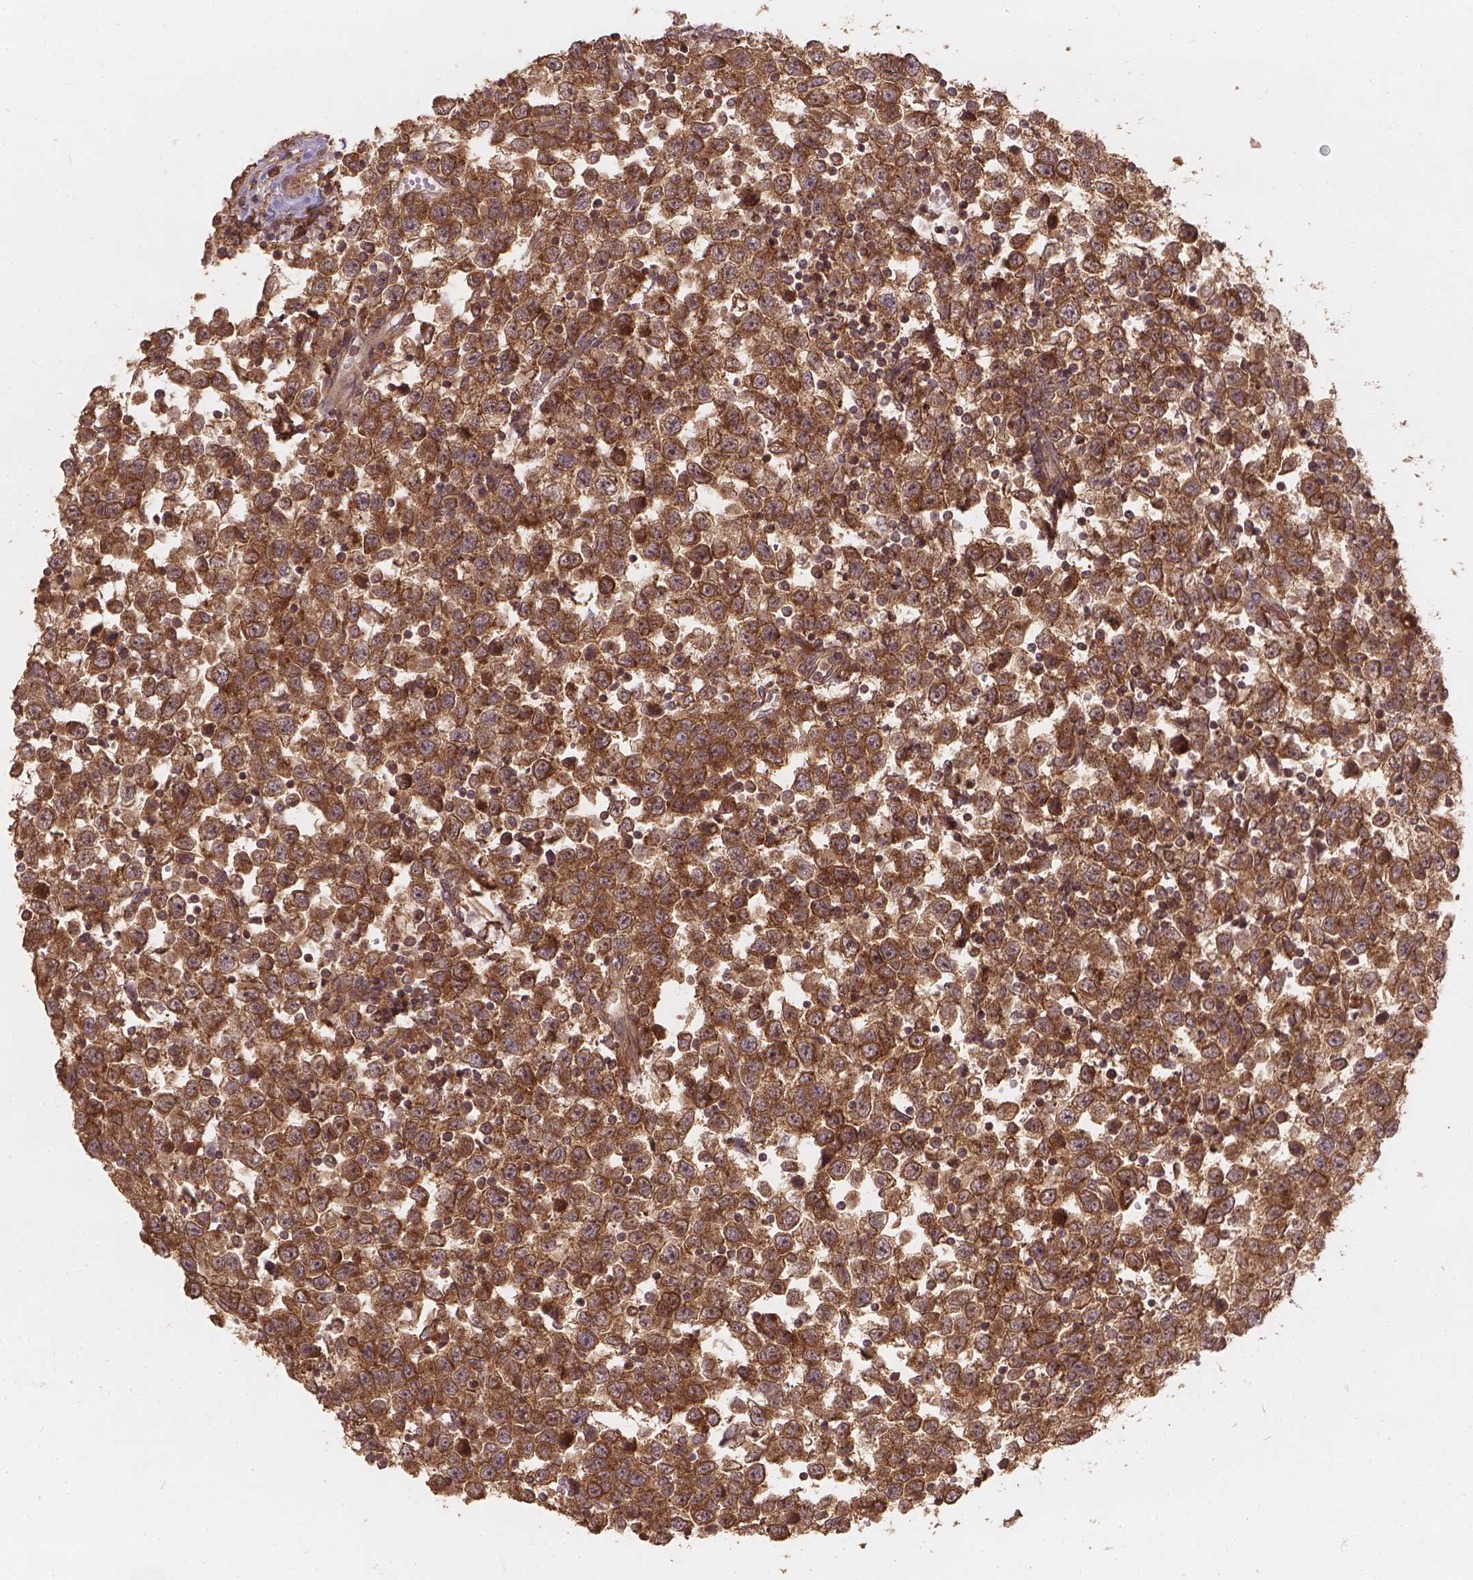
{"staining": {"intensity": "moderate", "quantity": ">75%", "location": "cytoplasmic/membranous"}, "tissue": "testis cancer", "cell_type": "Tumor cells", "image_type": "cancer", "snomed": [{"axis": "morphology", "description": "Seminoma, NOS"}, {"axis": "topography", "description": "Testis"}], "caption": "A micrograph of human testis cancer stained for a protein exhibits moderate cytoplasmic/membranous brown staining in tumor cells. Ihc stains the protein in brown and the nuclei are stained blue.", "gene": "XPR1", "patient": {"sex": "male", "age": 34}}